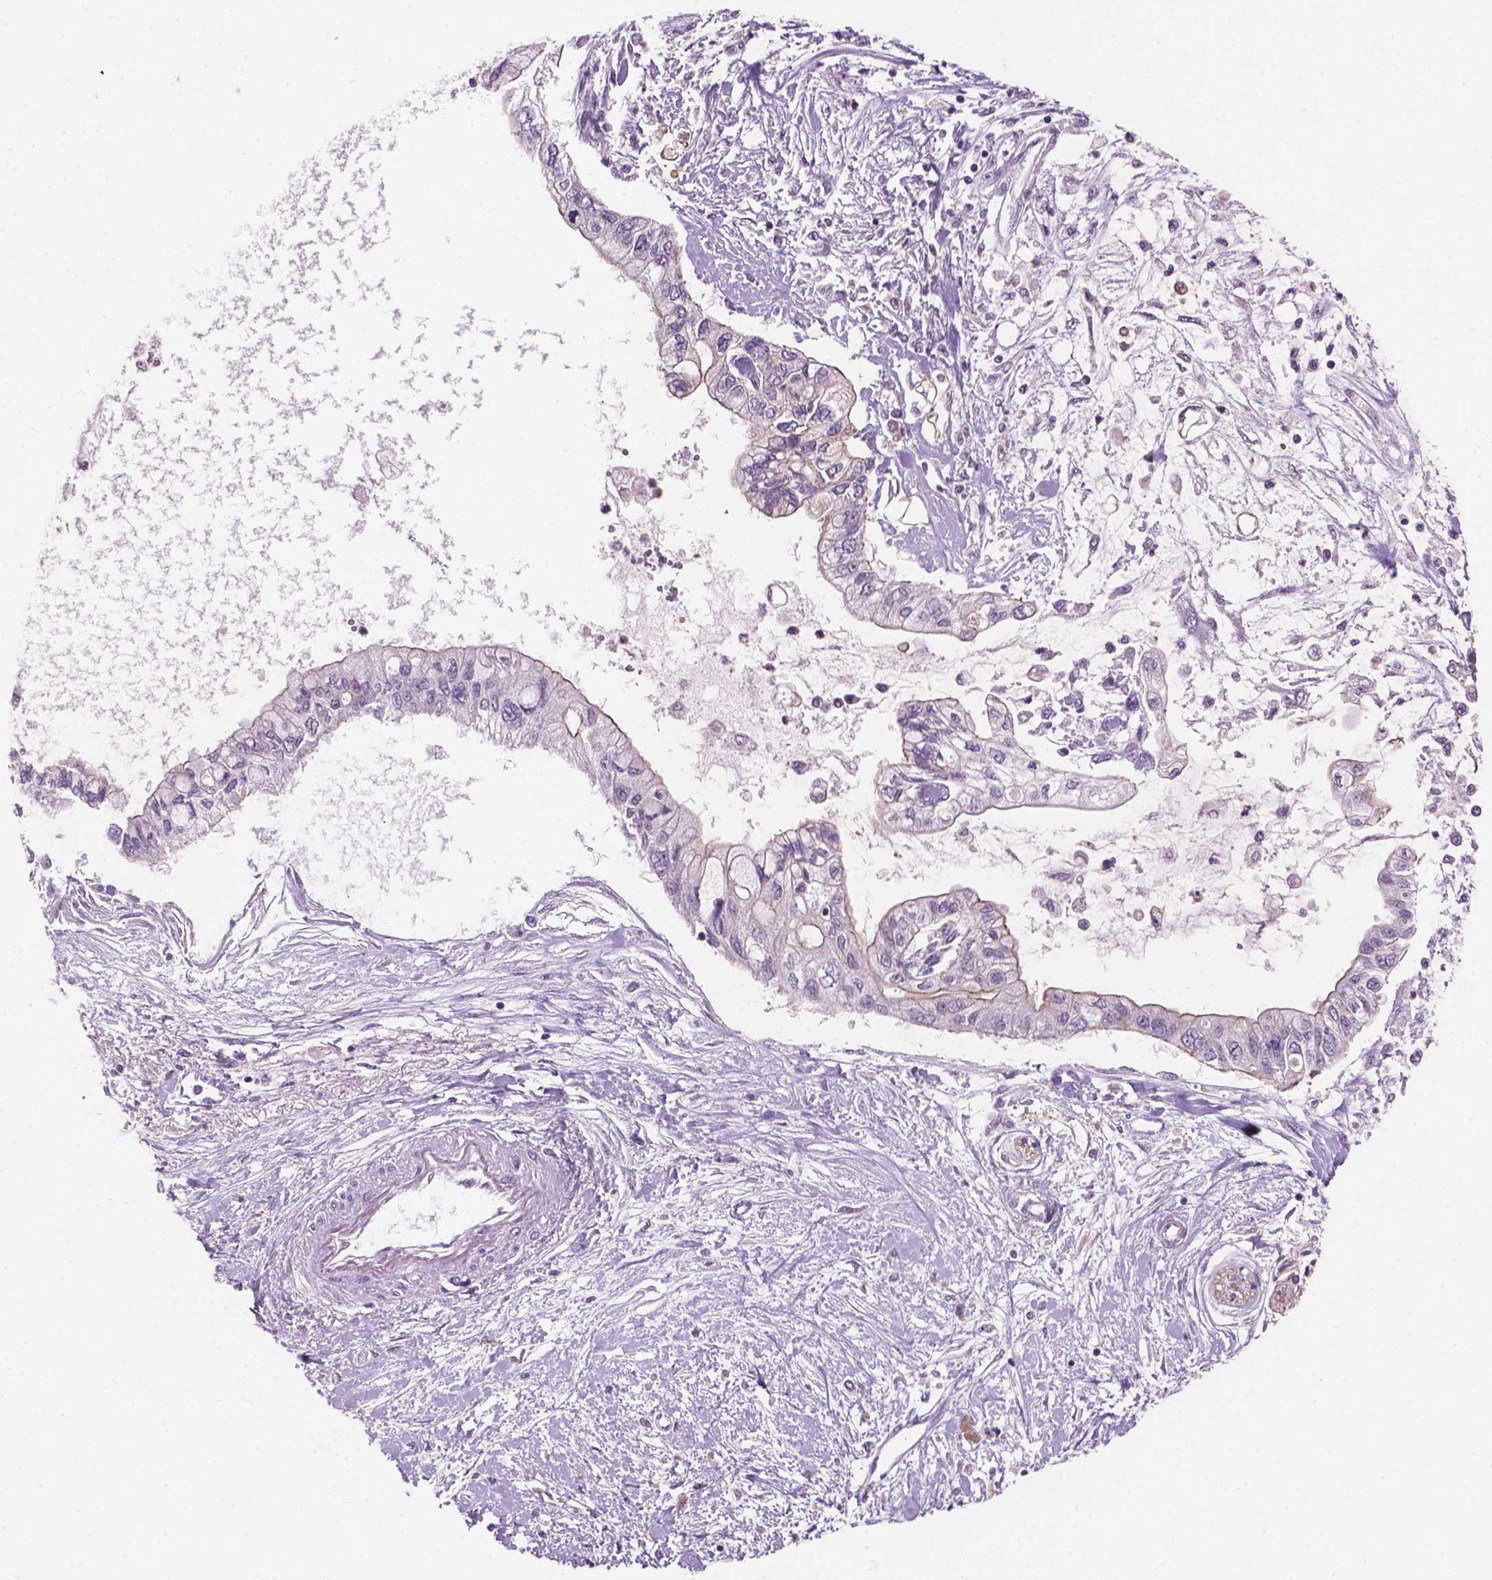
{"staining": {"intensity": "negative", "quantity": "none", "location": "none"}, "tissue": "pancreatic cancer", "cell_type": "Tumor cells", "image_type": "cancer", "snomed": [{"axis": "morphology", "description": "Adenocarcinoma, NOS"}, {"axis": "topography", "description": "Pancreas"}], "caption": "The immunohistochemistry image has no significant staining in tumor cells of adenocarcinoma (pancreatic) tissue.", "gene": "GXYLT2", "patient": {"sex": "female", "age": 77}}